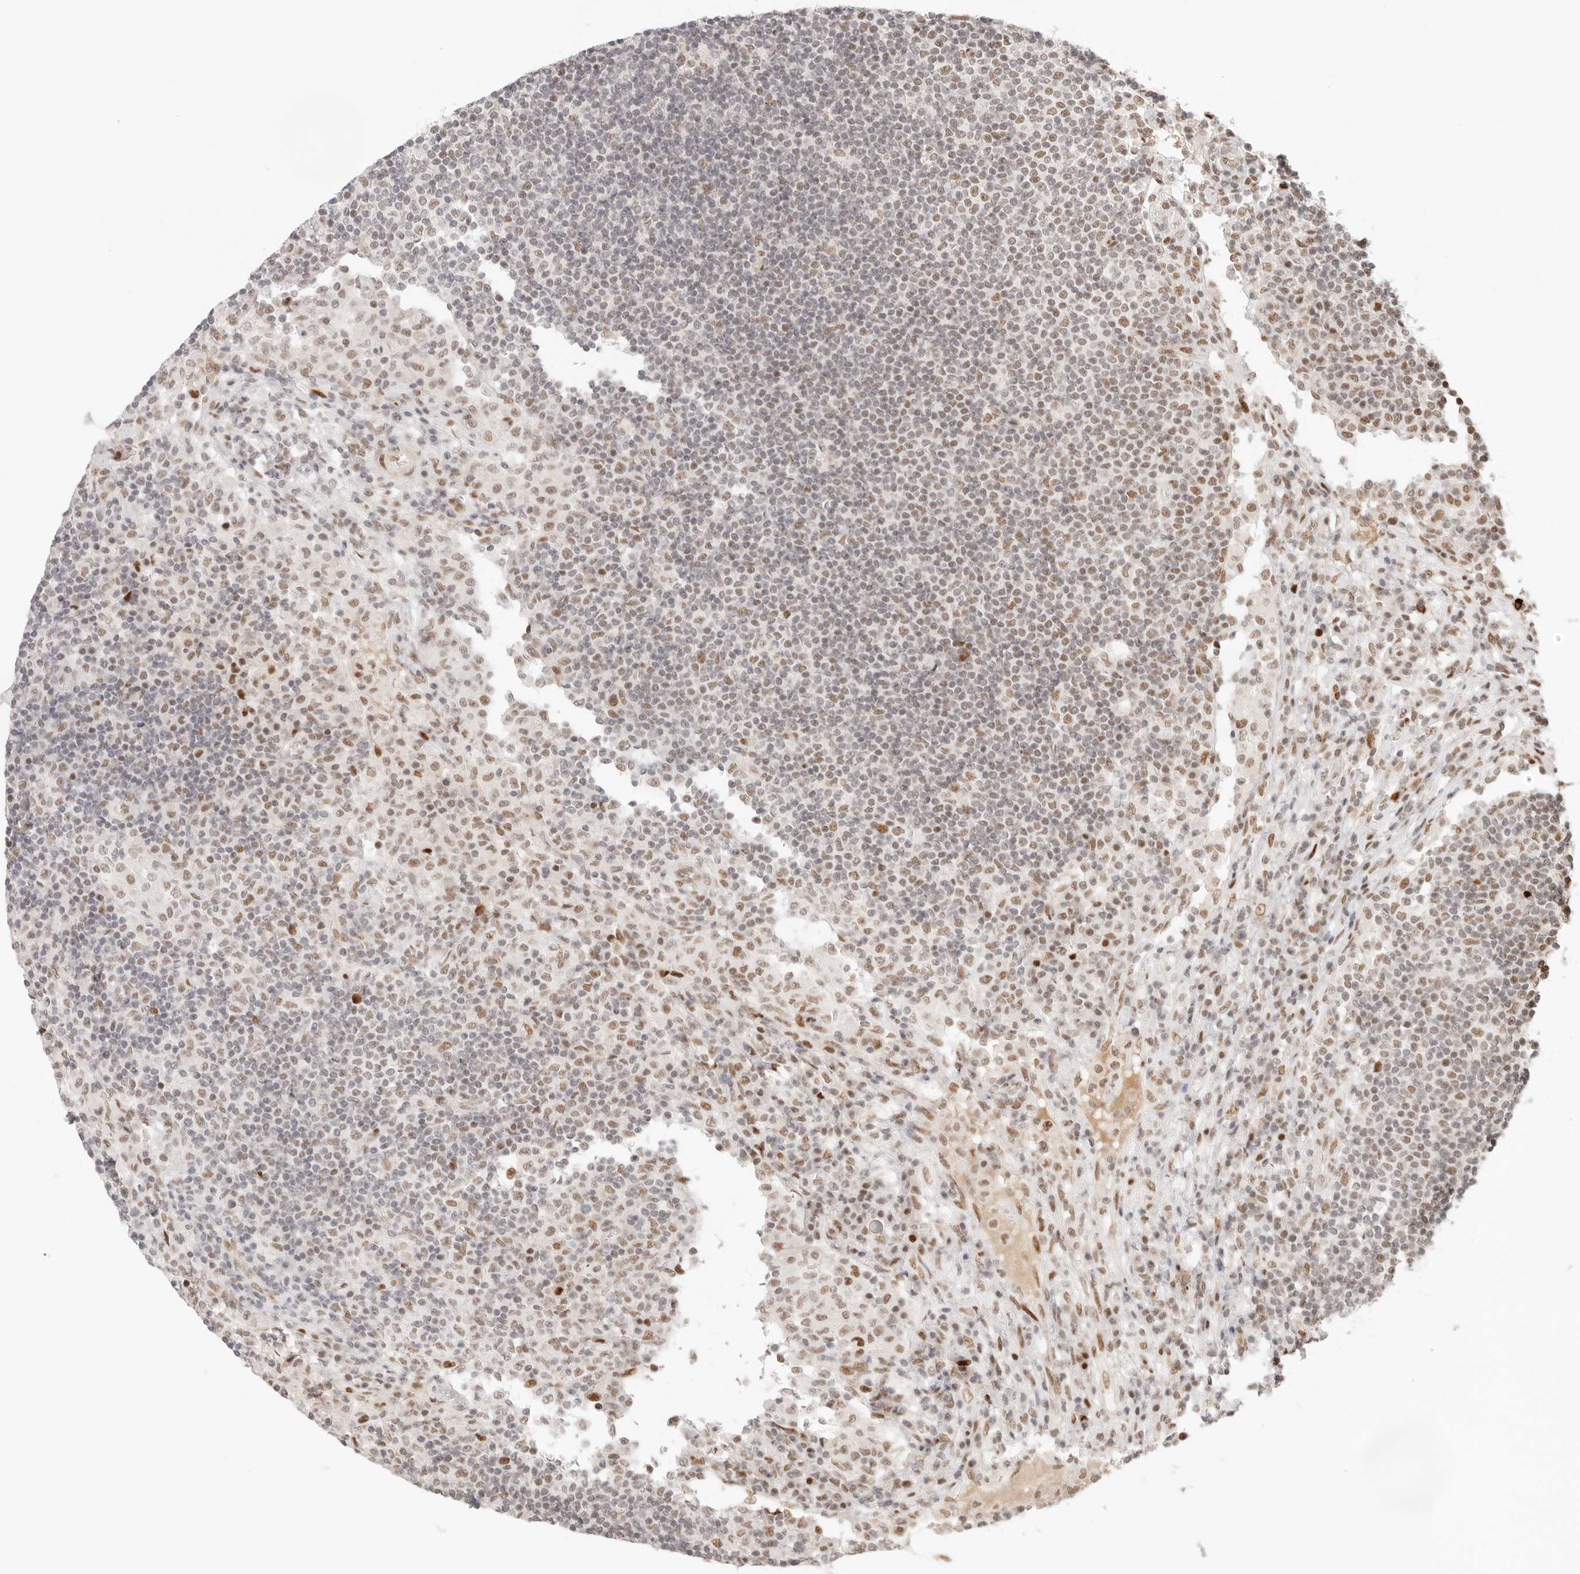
{"staining": {"intensity": "moderate", "quantity": "<25%", "location": "nuclear"}, "tissue": "lymph node", "cell_type": "Germinal center cells", "image_type": "normal", "snomed": [{"axis": "morphology", "description": "Normal tissue, NOS"}, {"axis": "topography", "description": "Lymph node"}], "caption": "Immunohistochemical staining of normal lymph node exhibits low levels of moderate nuclear positivity in about <25% of germinal center cells. The staining is performed using DAB (3,3'-diaminobenzidine) brown chromogen to label protein expression. The nuclei are counter-stained blue using hematoxylin.", "gene": "HOXC5", "patient": {"sex": "female", "age": 53}}